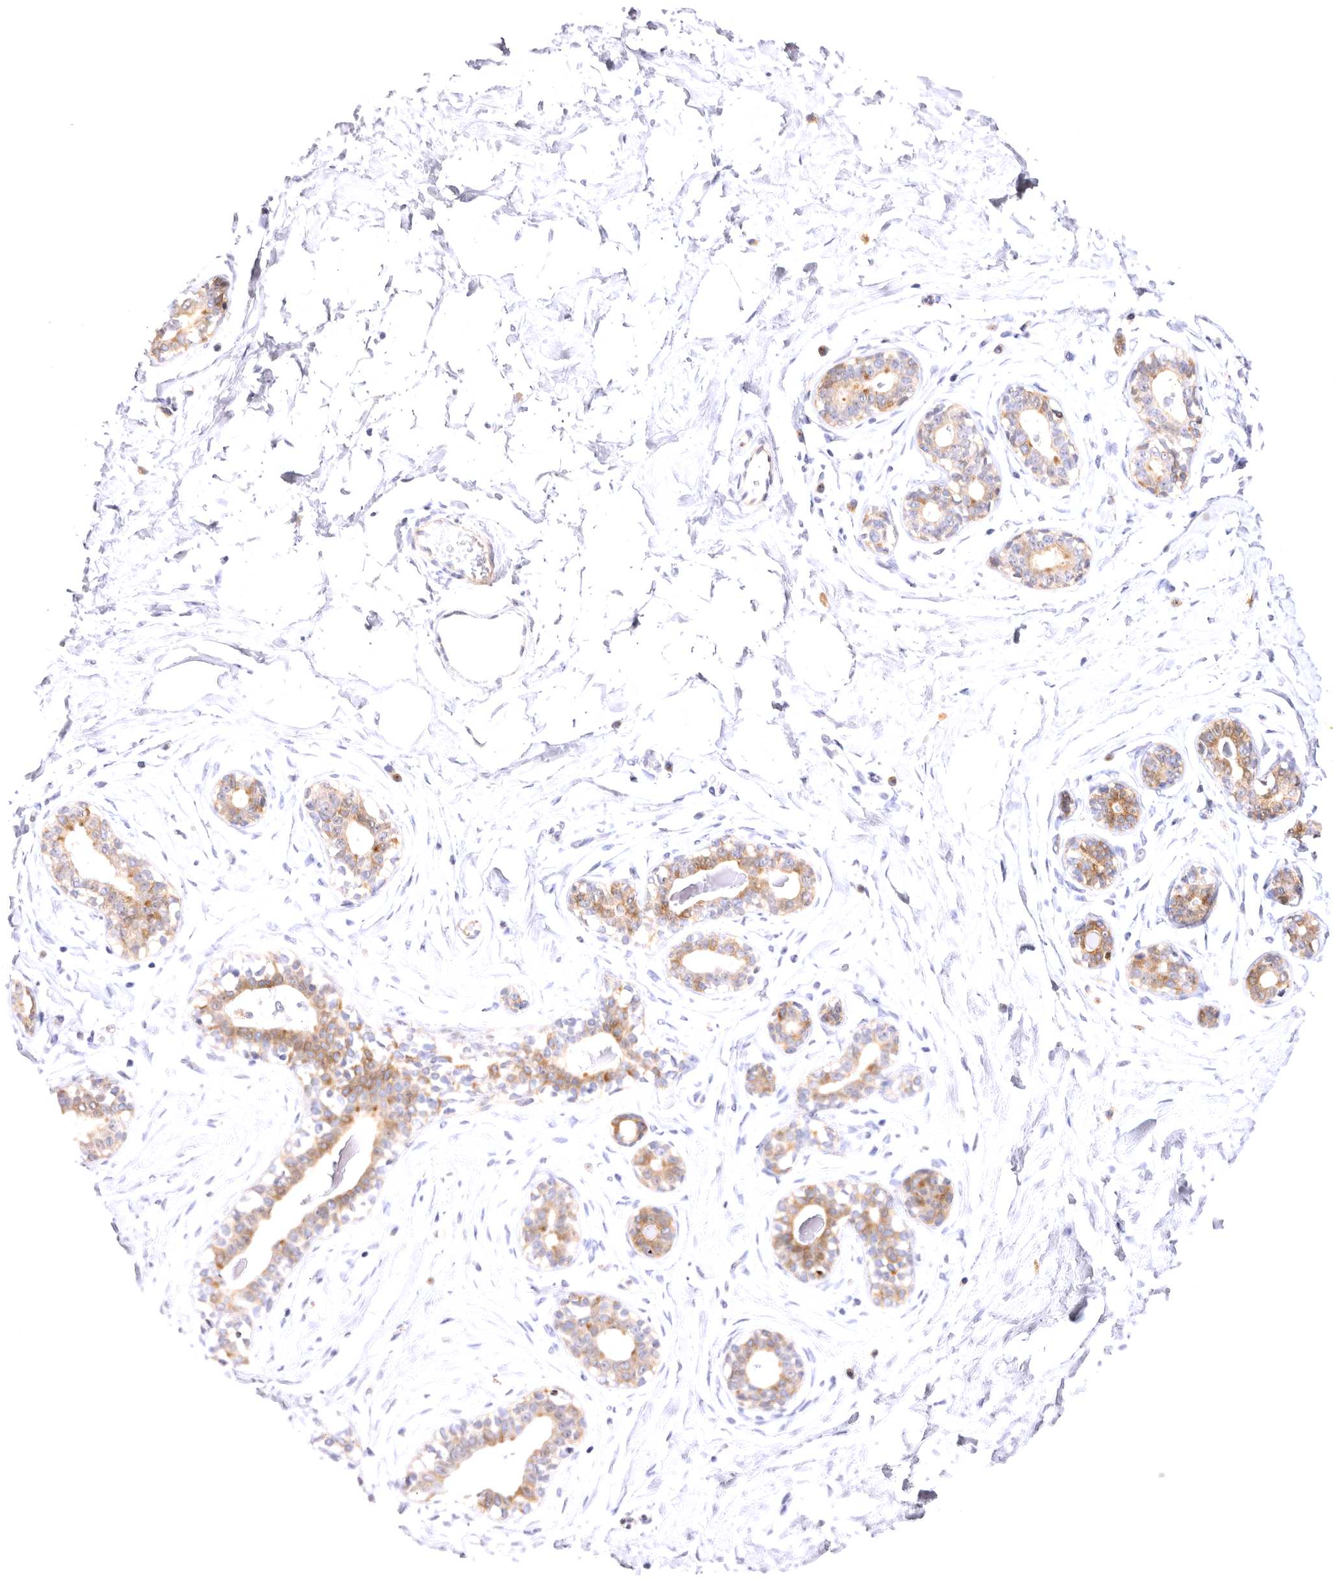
{"staining": {"intensity": "negative", "quantity": "none", "location": "none"}, "tissue": "breast", "cell_type": "Adipocytes", "image_type": "normal", "snomed": [{"axis": "morphology", "description": "Normal tissue, NOS"}, {"axis": "morphology", "description": "Adenoma, NOS"}, {"axis": "topography", "description": "Breast"}], "caption": "IHC histopathology image of benign breast: breast stained with DAB exhibits no significant protein staining in adipocytes.", "gene": "VPS45", "patient": {"sex": "female", "age": 23}}